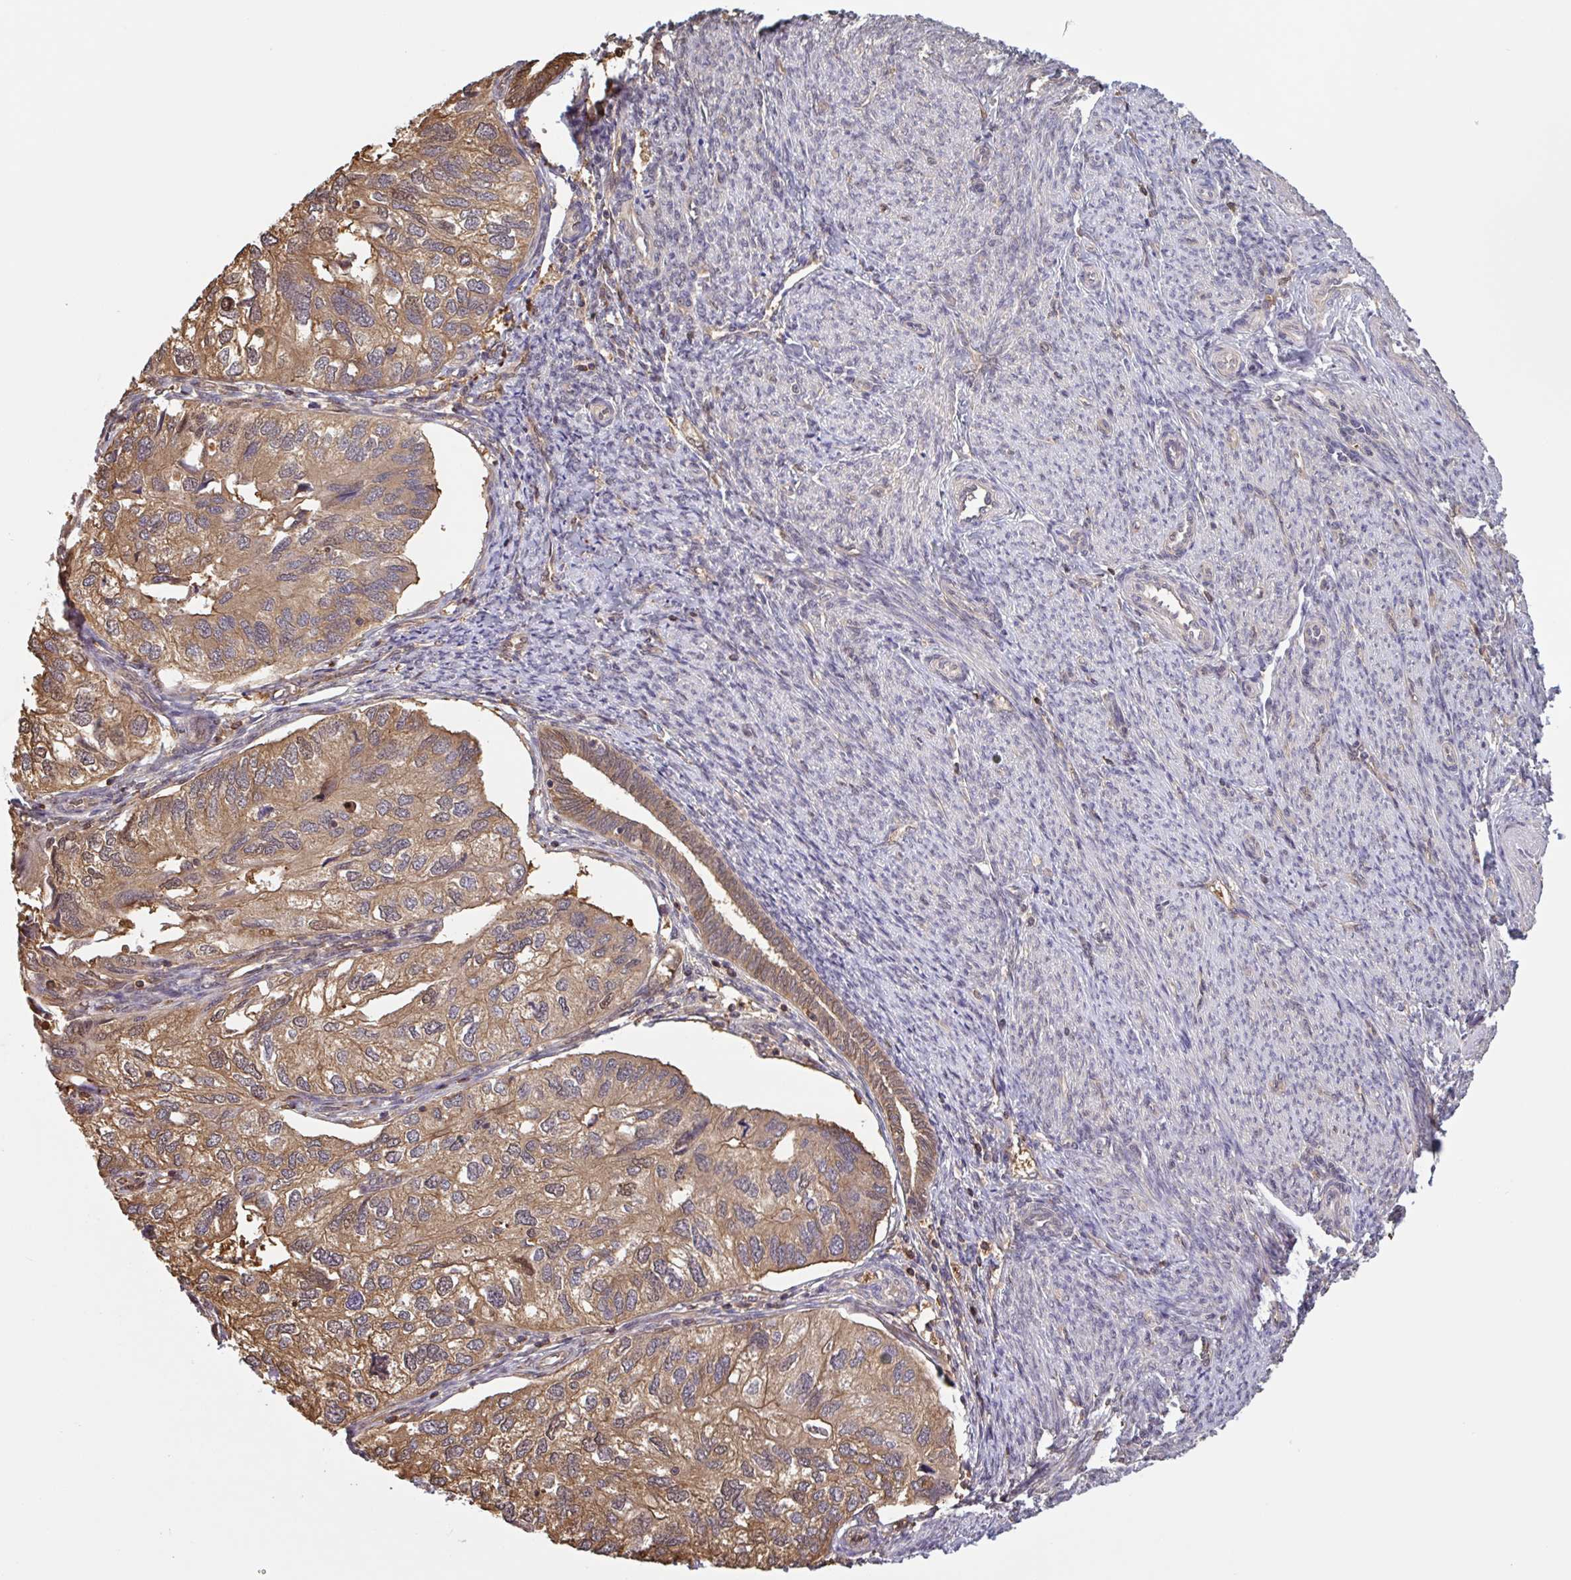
{"staining": {"intensity": "moderate", "quantity": ">75%", "location": "cytoplasmic/membranous"}, "tissue": "endometrial cancer", "cell_type": "Tumor cells", "image_type": "cancer", "snomed": [{"axis": "morphology", "description": "Carcinoma, NOS"}, {"axis": "topography", "description": "Uterus"}], "caption": "IHC (DAB) staining of human endometrial carcinoma demonstrates moderate cytoplasmic/membranous protein staining in approximately >75% of tumor cells.", "gene": "OTOP2", "patient": {"sex": "female", "age": 76}}